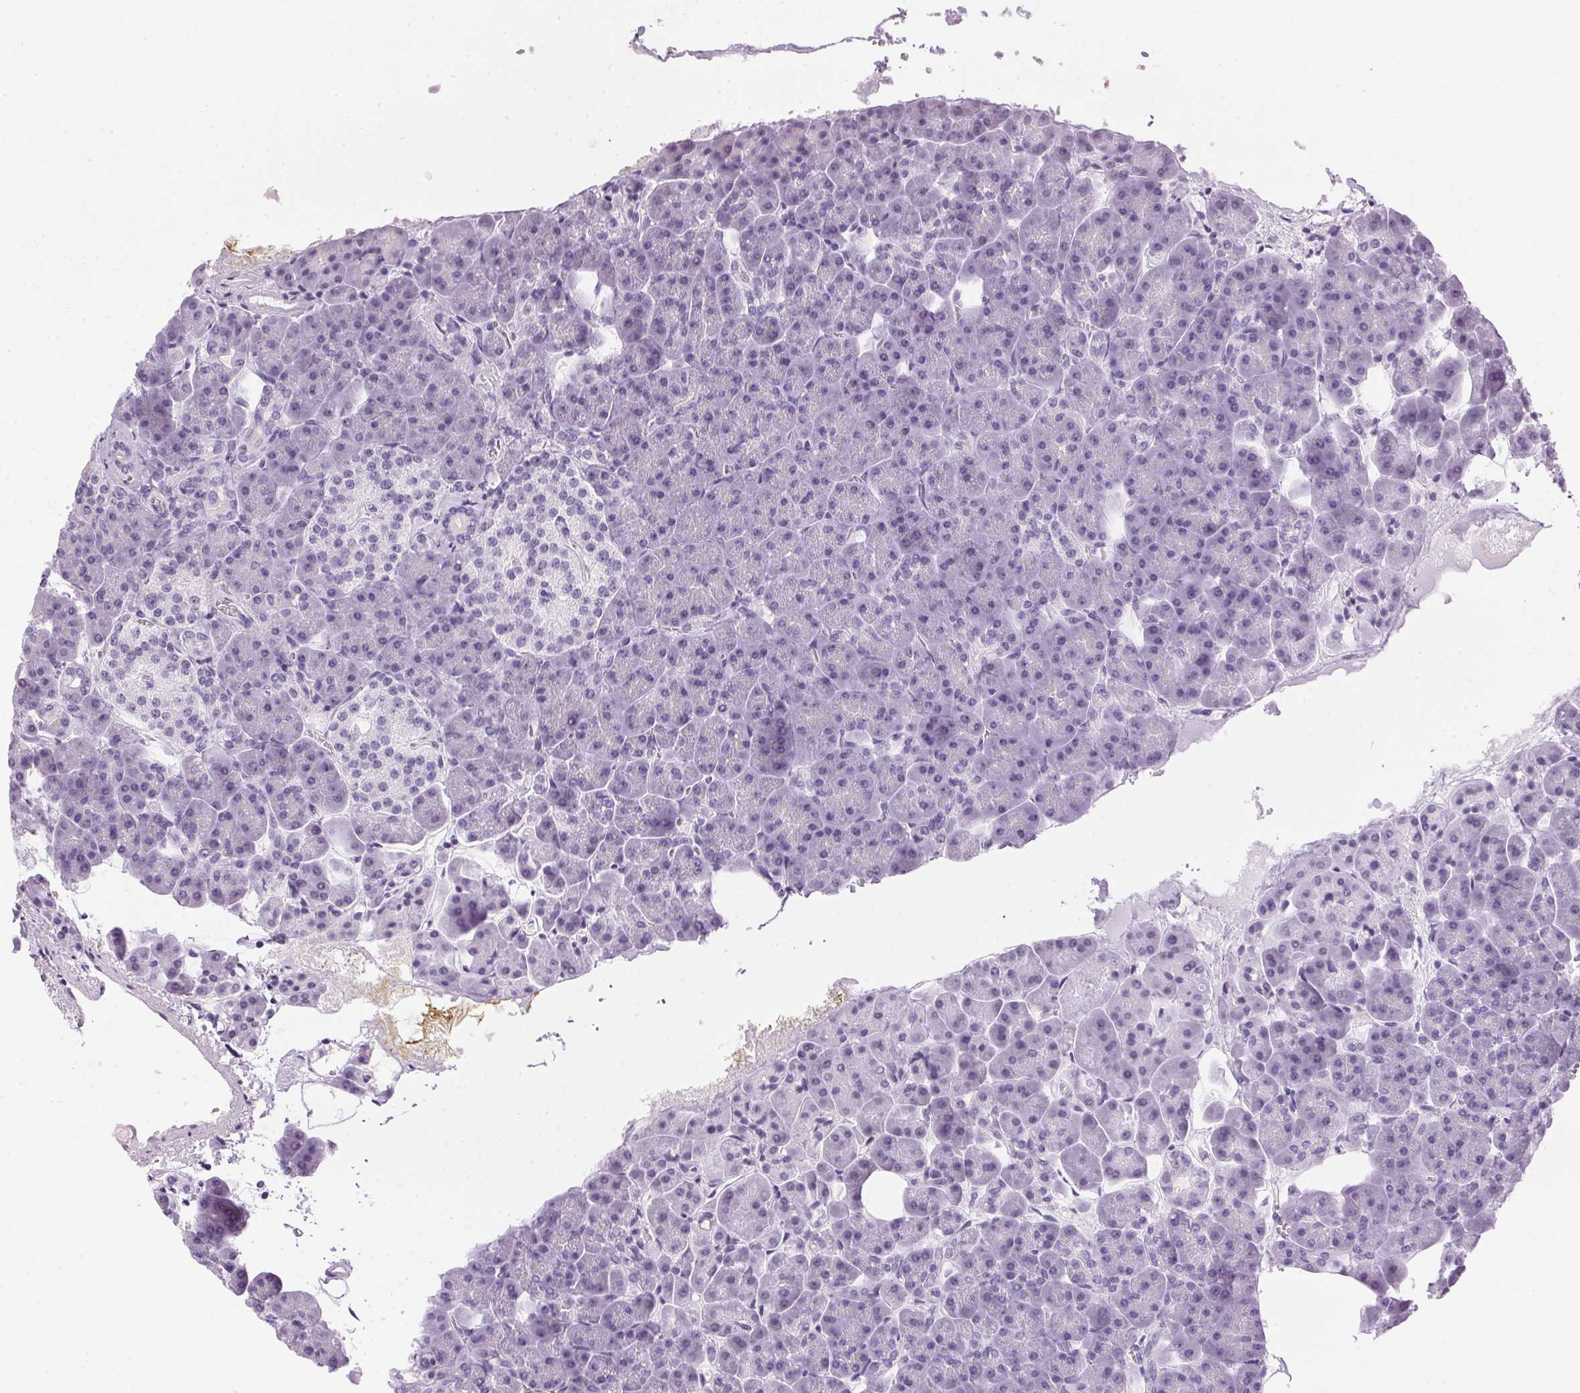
{"staining": {"intensity": "negative", "quantity": "none", "location": "none"}, "tissue": "pancreas", "cell_type": "Exocrine glandular cells", "image_type": "normal", "snomed": [{"axis": "morphology", "description": "Normal tissue, NOS"}, {"axis": "topography", "description": "Pancreas"}], "caption": "The histopathology image demonstrates no staining of exocrine glandular cells in normal pancreas. (DAB immunohistochemistry visualized using brightfield microscopy, high magnification).", "gene": "SP7", "patient": {"sex": "female", "age": 74}}